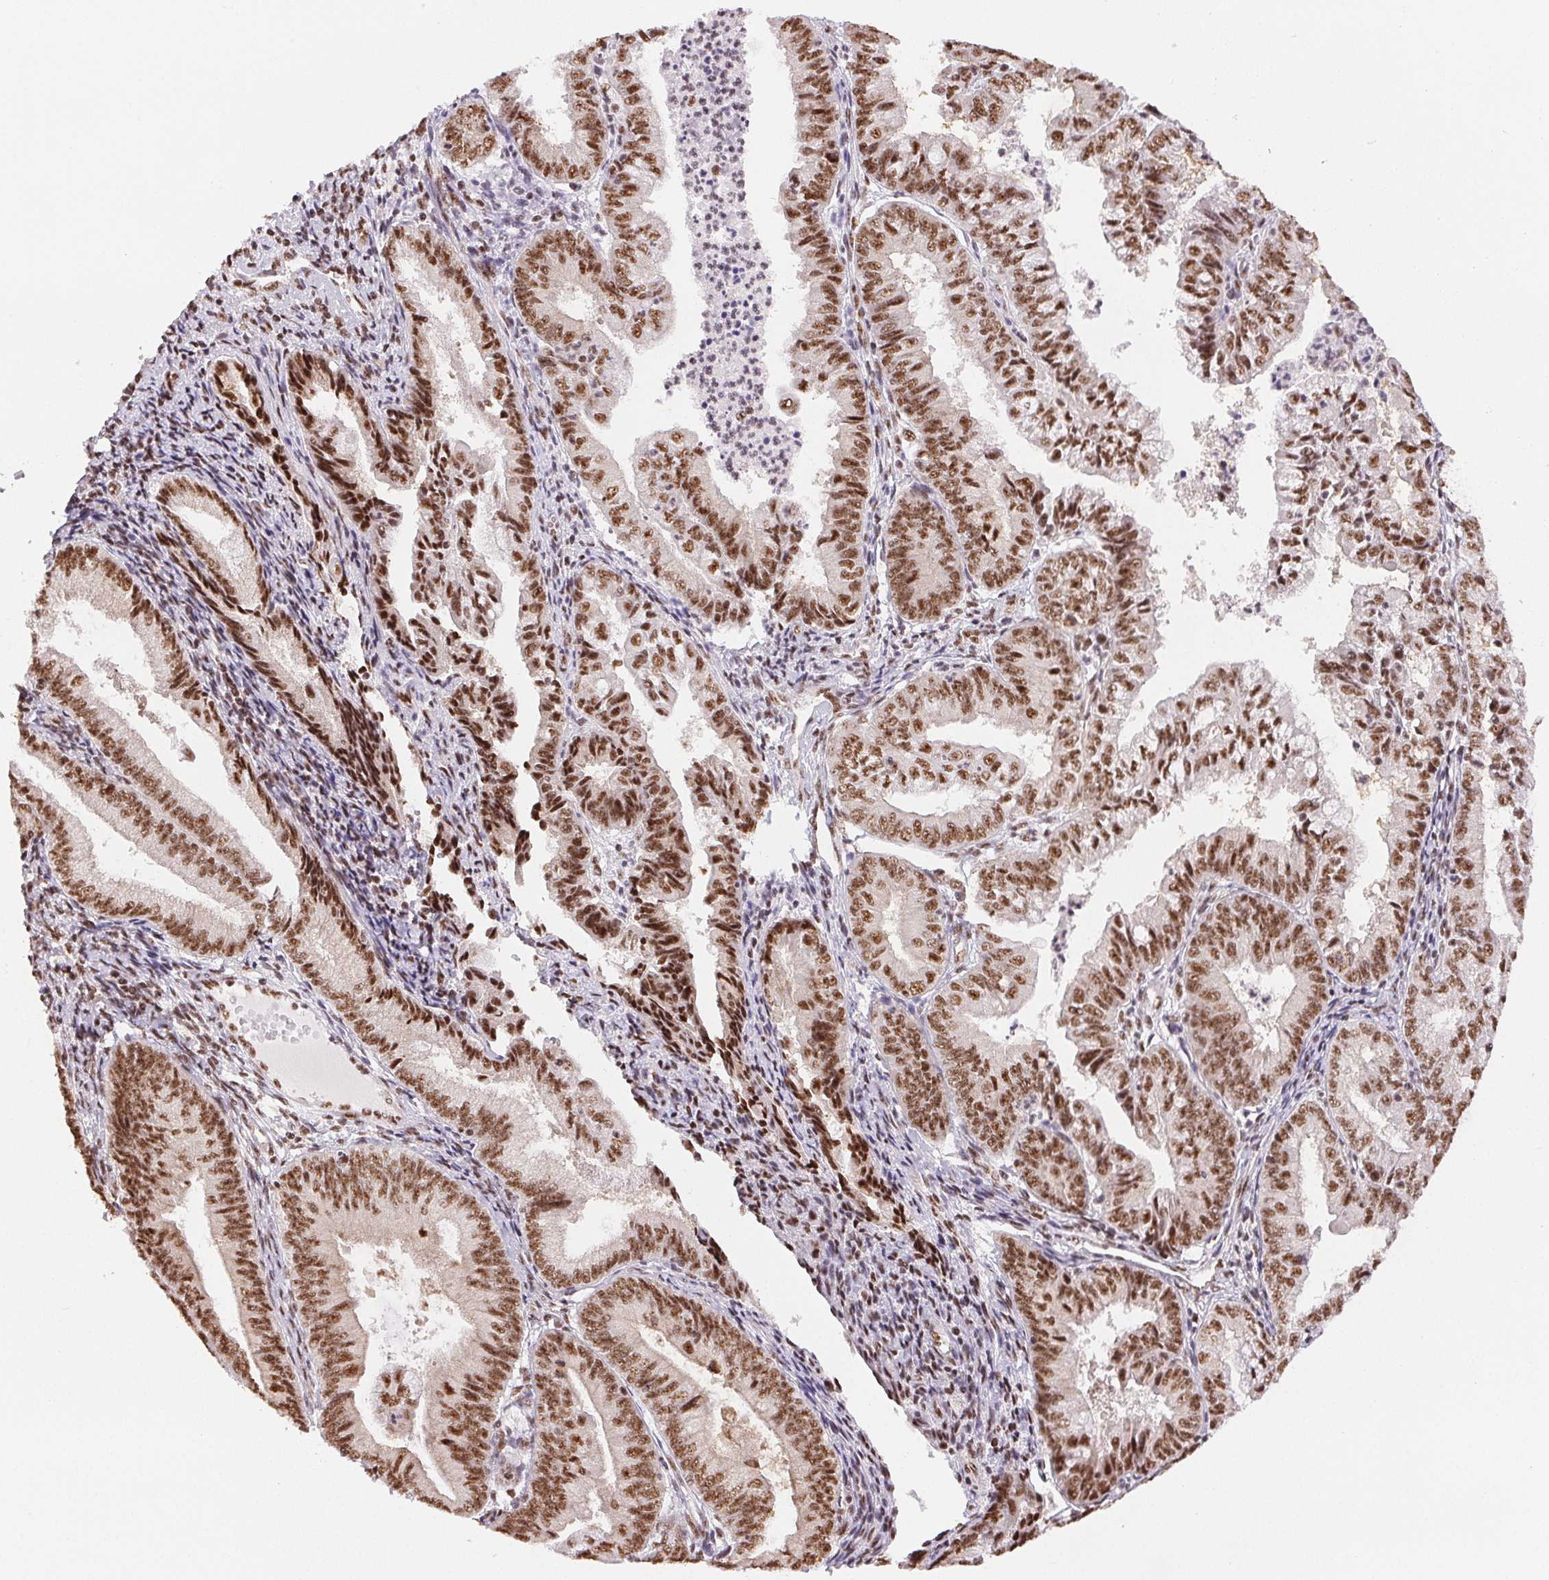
{"staining": {"intensity": "moderate", "quantity": ">75%", "location": "nuclear"}, "tissue": "endometrial cancer", "cell_type": "Tumor cells", "image_type": "cancer", "snomed": [{"axis": "morphology", "description": "Adenocarcinoma, NOS"}, {"axis": "topography", "description": "Endometrium"}], "caption": "Immunohistochemical staining of human endometrial adenocarcinoma demonstrates medium levels of moderate nuclear staining in about >75% of tumor cells.", "gene": "IK", "patient": {"sex": "female", "age": 55}}